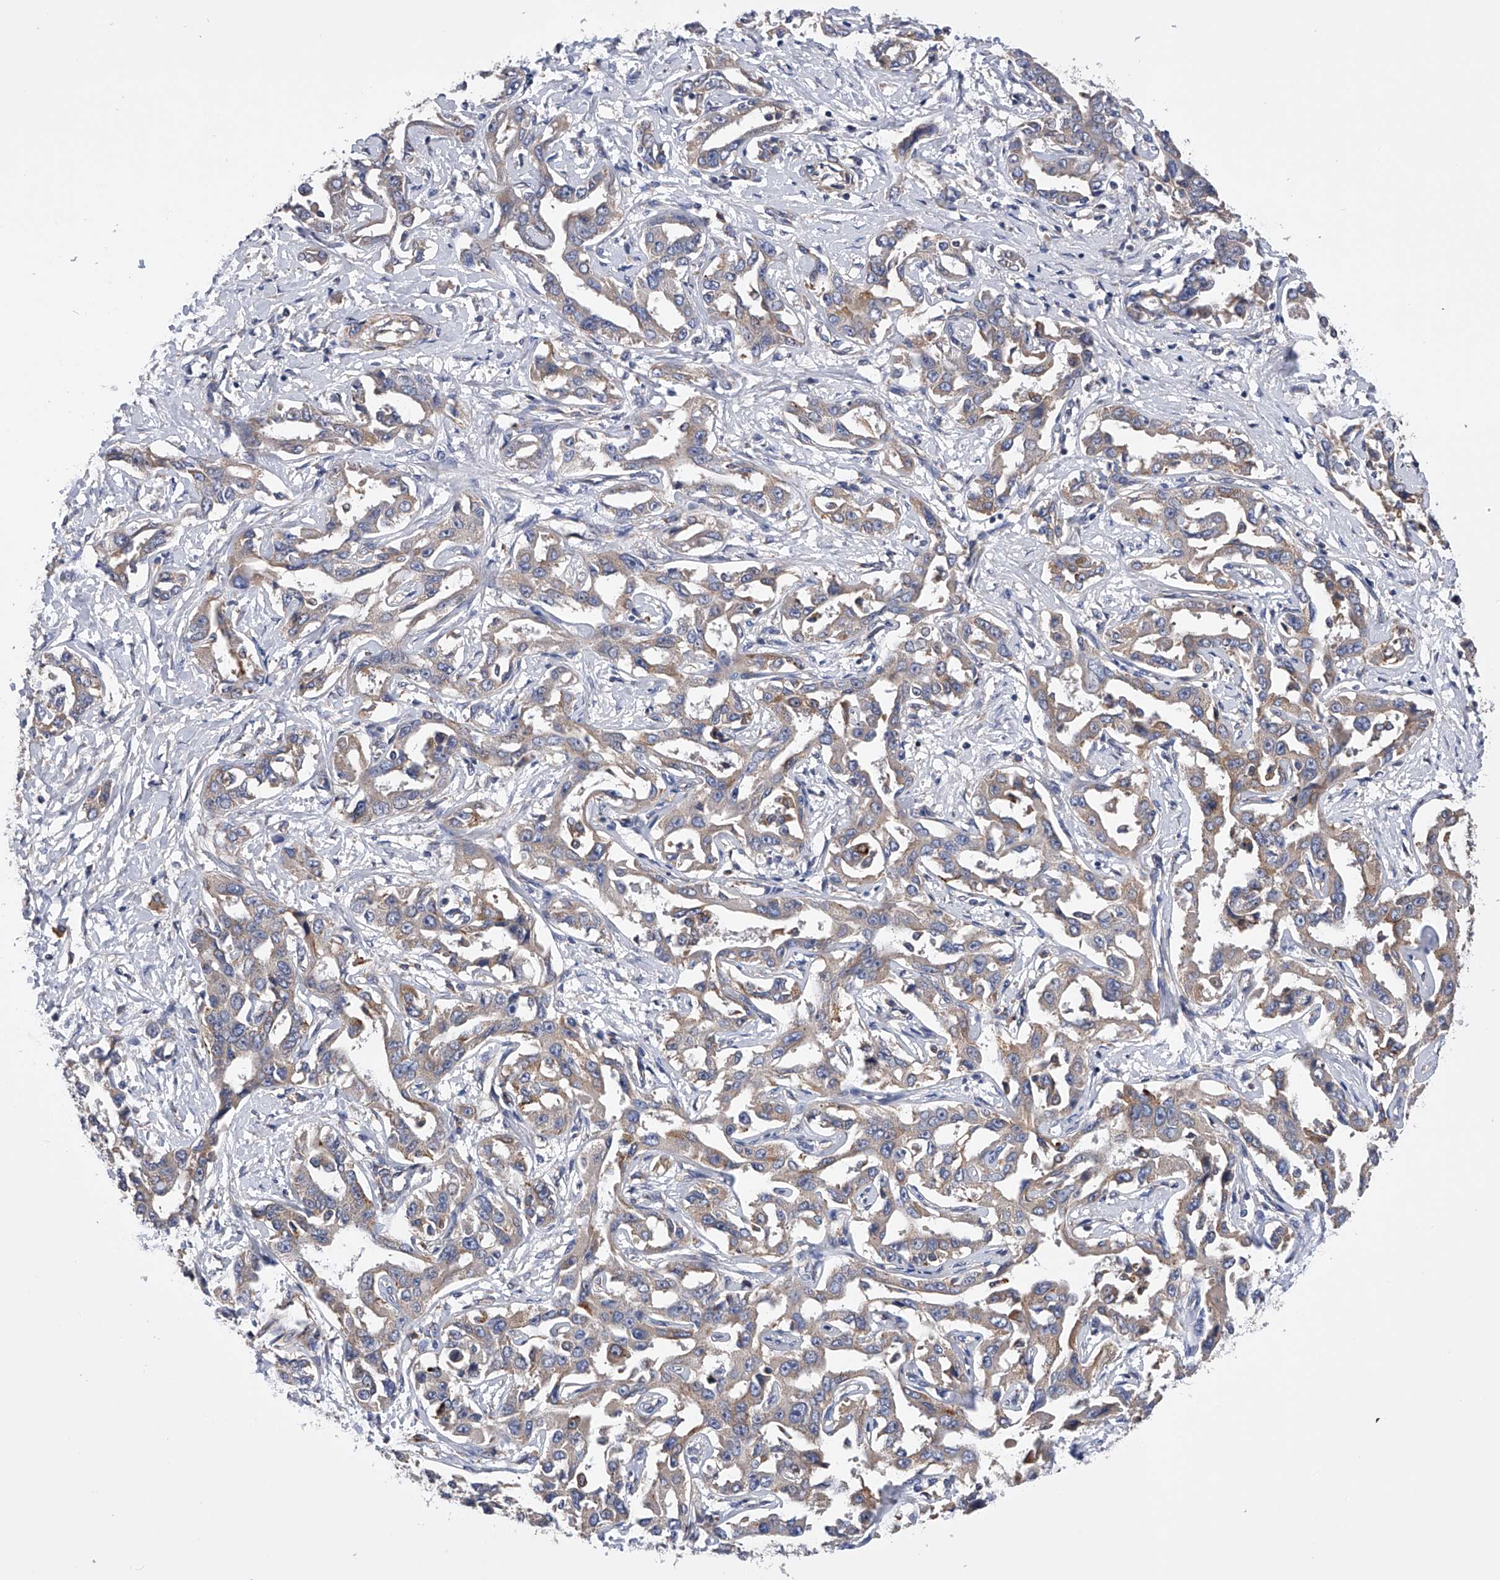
{"staining": {"intensity": "weak", "quantity": ">75%", "location": "cytoplasmic/membranous"}, "tissue": "liver cancer", "cell_type": "Tumor cells", "image_type": "cancer", "snomed": [{"axis": "morphology", "description": "Cholangiocarcinoma"}, {"axis": "topography", "description": "Liver"}], "caption": "There is low levels of weak cytoplasmic/membranous positivity in tumor cells of liver cancer (cholangiocarcinoma), as demonstrated by immunohistochemical staining (brown color).", "gene": "SPOCK1", "patient": {"sex": "male", "age": 59}}